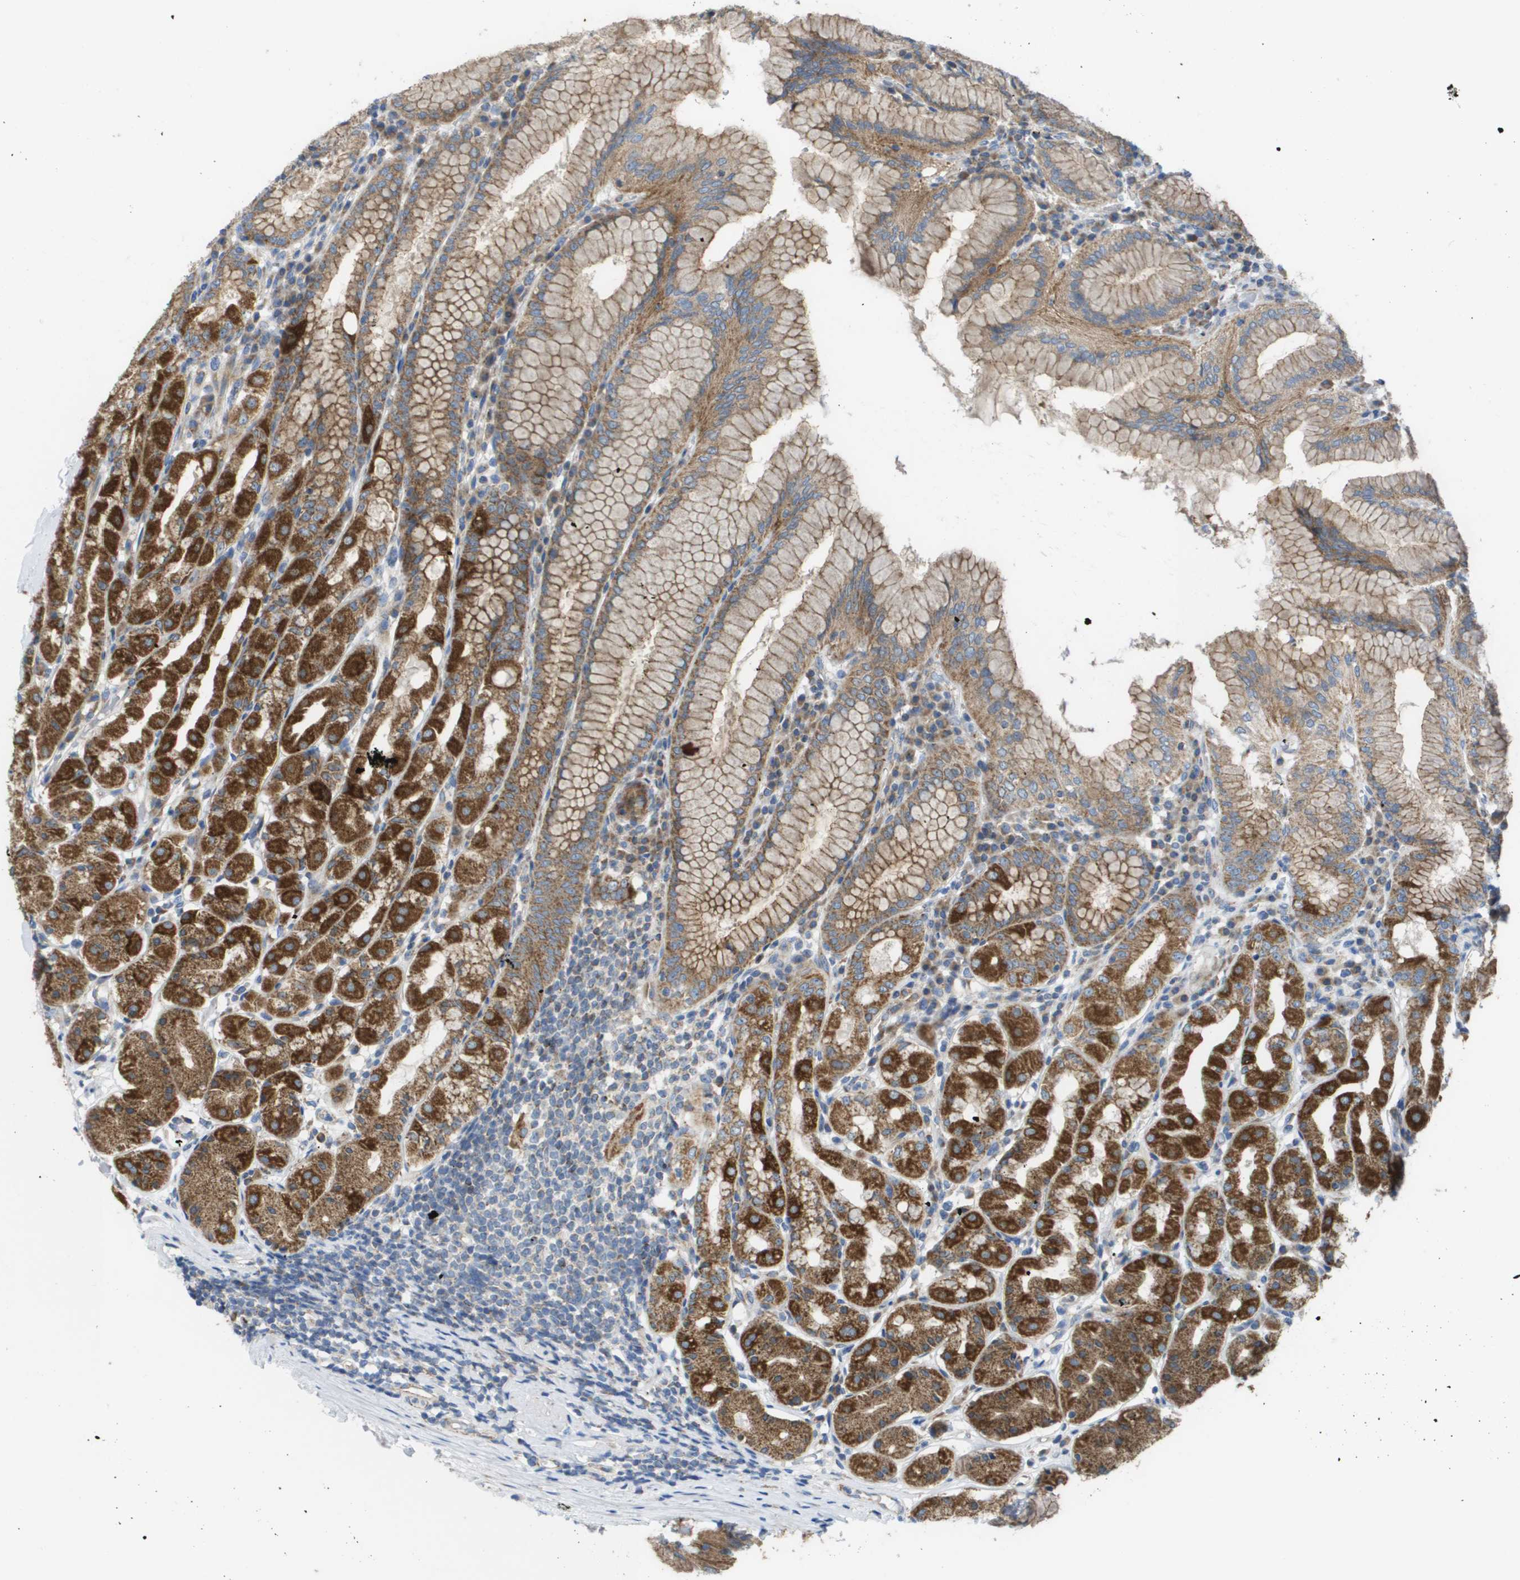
{"staining": {"intensity": "strong", "quantity": ">75%", "location": "cytoplasmic/membranous"}, "tissue": "stomach", "cell_type": "Glandular cells", "image_type": "normal", "snomed": [{"axis": "morphology", "description": "Normal tissue, NOS"}, {"axis": "topography", "description": "Stomach"}, {"axis": "topography", "description": "Stomach, lower"}], "caption": "Protein expression analysis of benign human stomach reveals strong cytoplasmic/membranous expression in about >75% of glandular cells. The protein is stained brown, and the nuclei are stained in blue (DAB (3,3'-diaminobenzidine) IHC with brightfield microscopy, high magnification).", "gene": "FIS1", "patient": {"sex": "female", "age": 56}}